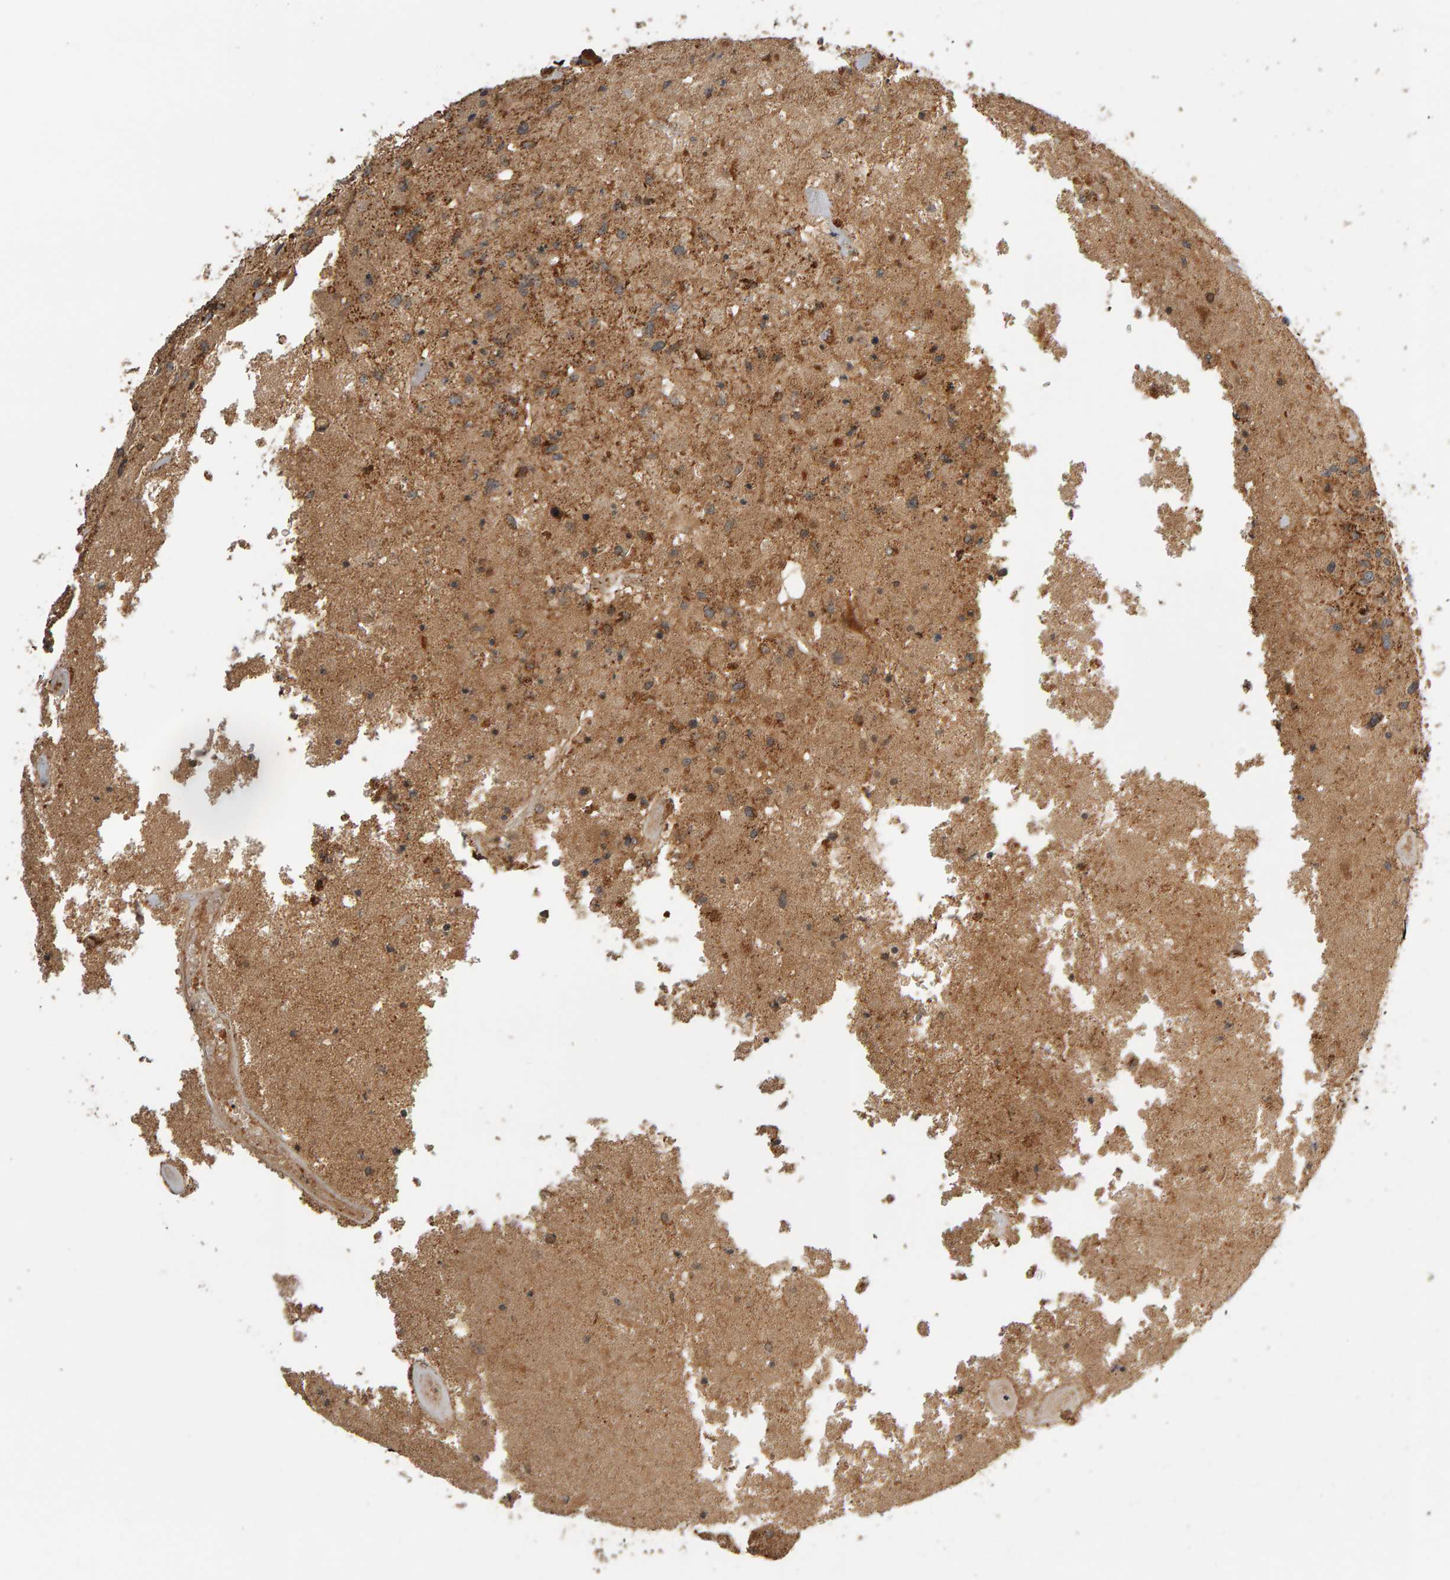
{"staining": {"intensity": "moderate", "quantity": ">75%", "location": "cytoplasmic/membranous"}, "tissue": "glioma", "cell_type": "Tumor cells", "image_type": "cancer", "snomed": [{"axis": "morphology", "description": "Normal tissue, NOS"}, {"axis": "morphology", "description": "Glioma, malignant, High grade"}, {"axis": "topography", "description": "Cerebral cortex"}], "caption": "Malignant glioma (high-grade) stained with DAB immunohistochemistry (IHC) exhibits medium levels of moderate cytoplasmic/membranous staining in approximately >75% of tumor cells.", "gene": "ZFAND1", "patient": {"sex": "male", "age": 77}}